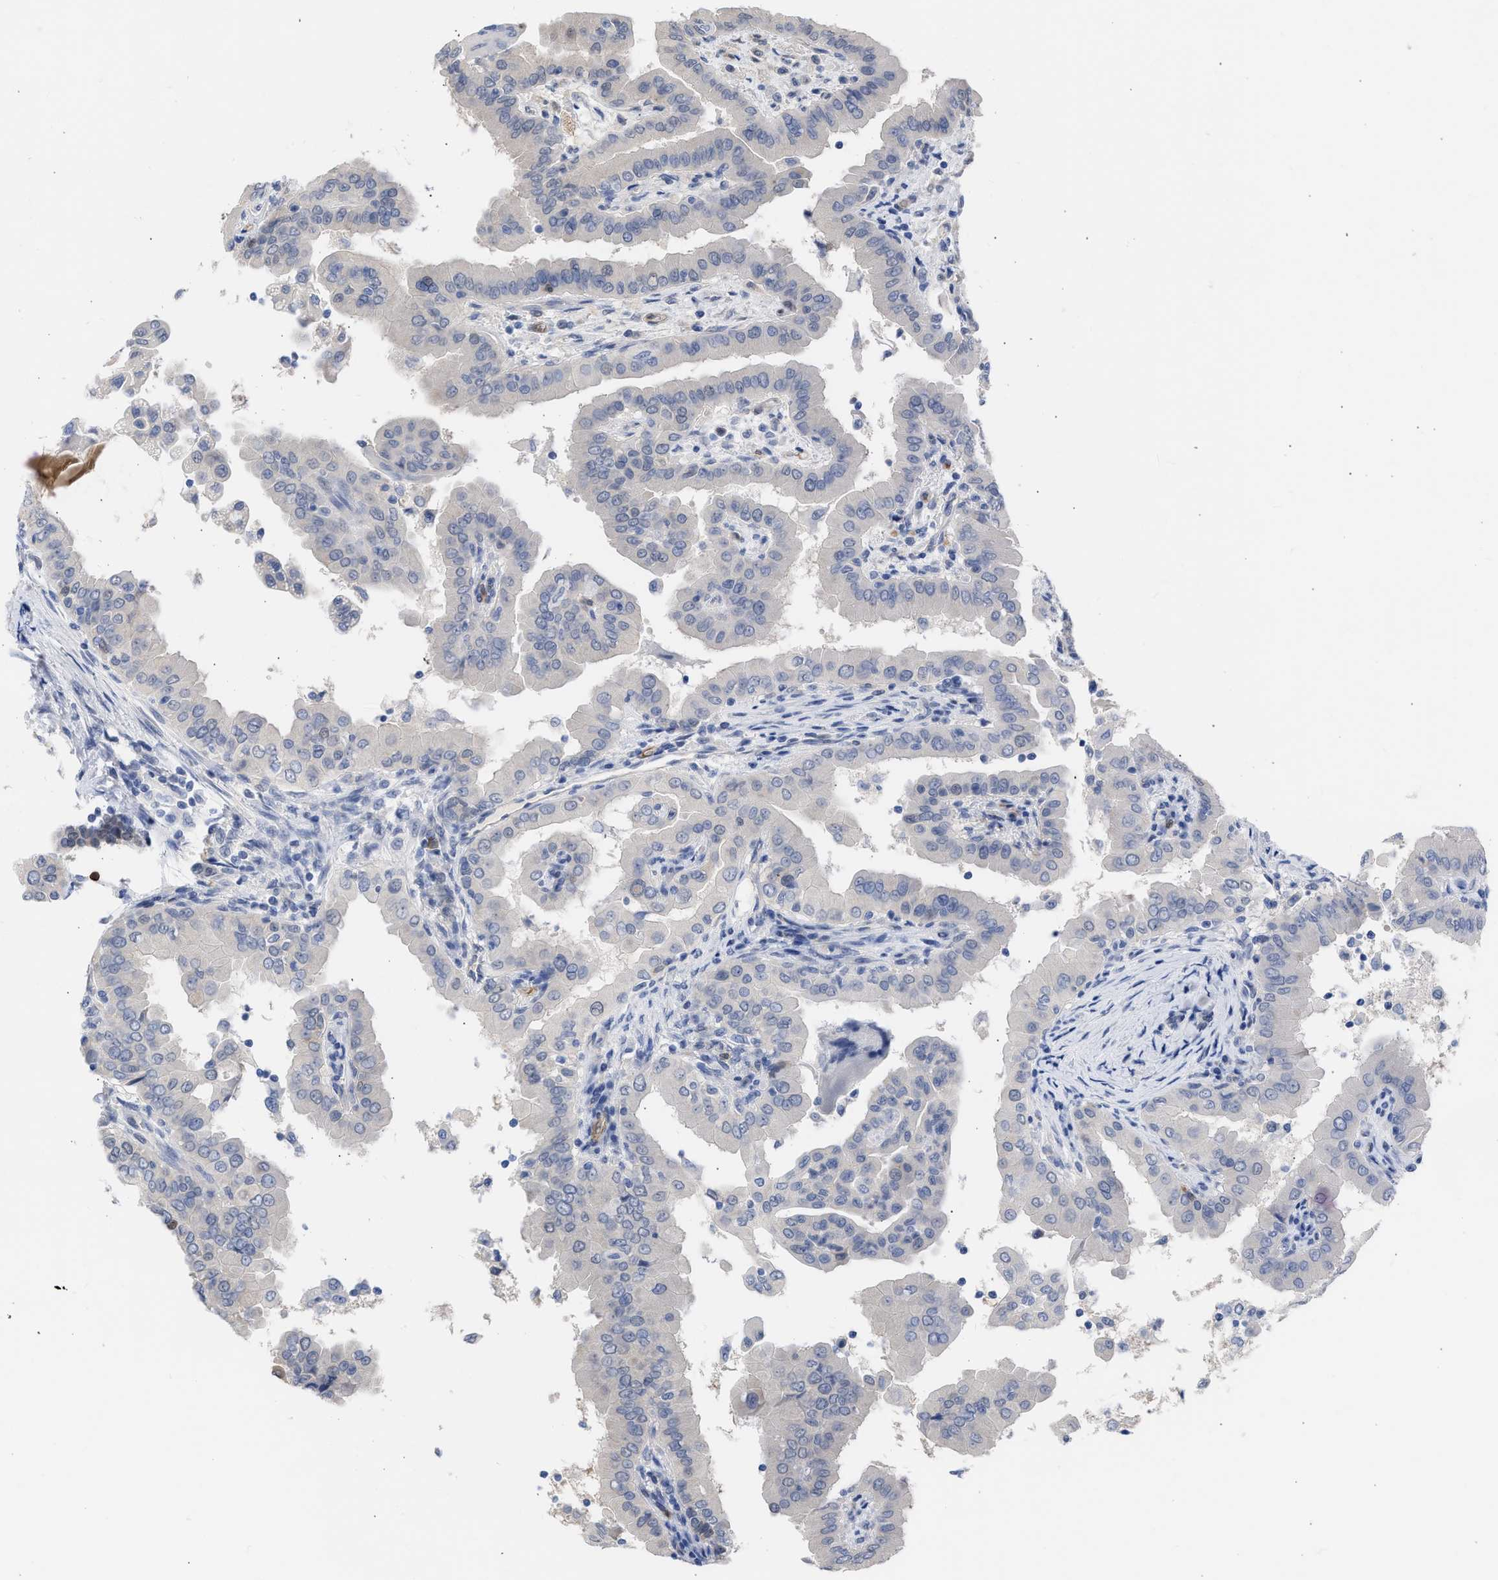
{"staining": {"intensity": "negative", "quantity": "none", "location": "none"}, "tissue": "thyroid cancer", "cell_type": "Tumor cells", "image_type": "cancer", "snomed": [{"axis": "morphology", "description": "Papillary adenocarcinoma, NOS"}, {"axis": "topography", "description": "Thyroid gland"}], "caption": "A high-resolution image shows immunohistochemistry staining of thyroid papillary adenocarcinoma, which reveals no significant expression in tumor cells.", "gene": "THRA", "patient": {"sex": "male", "age": 33}}